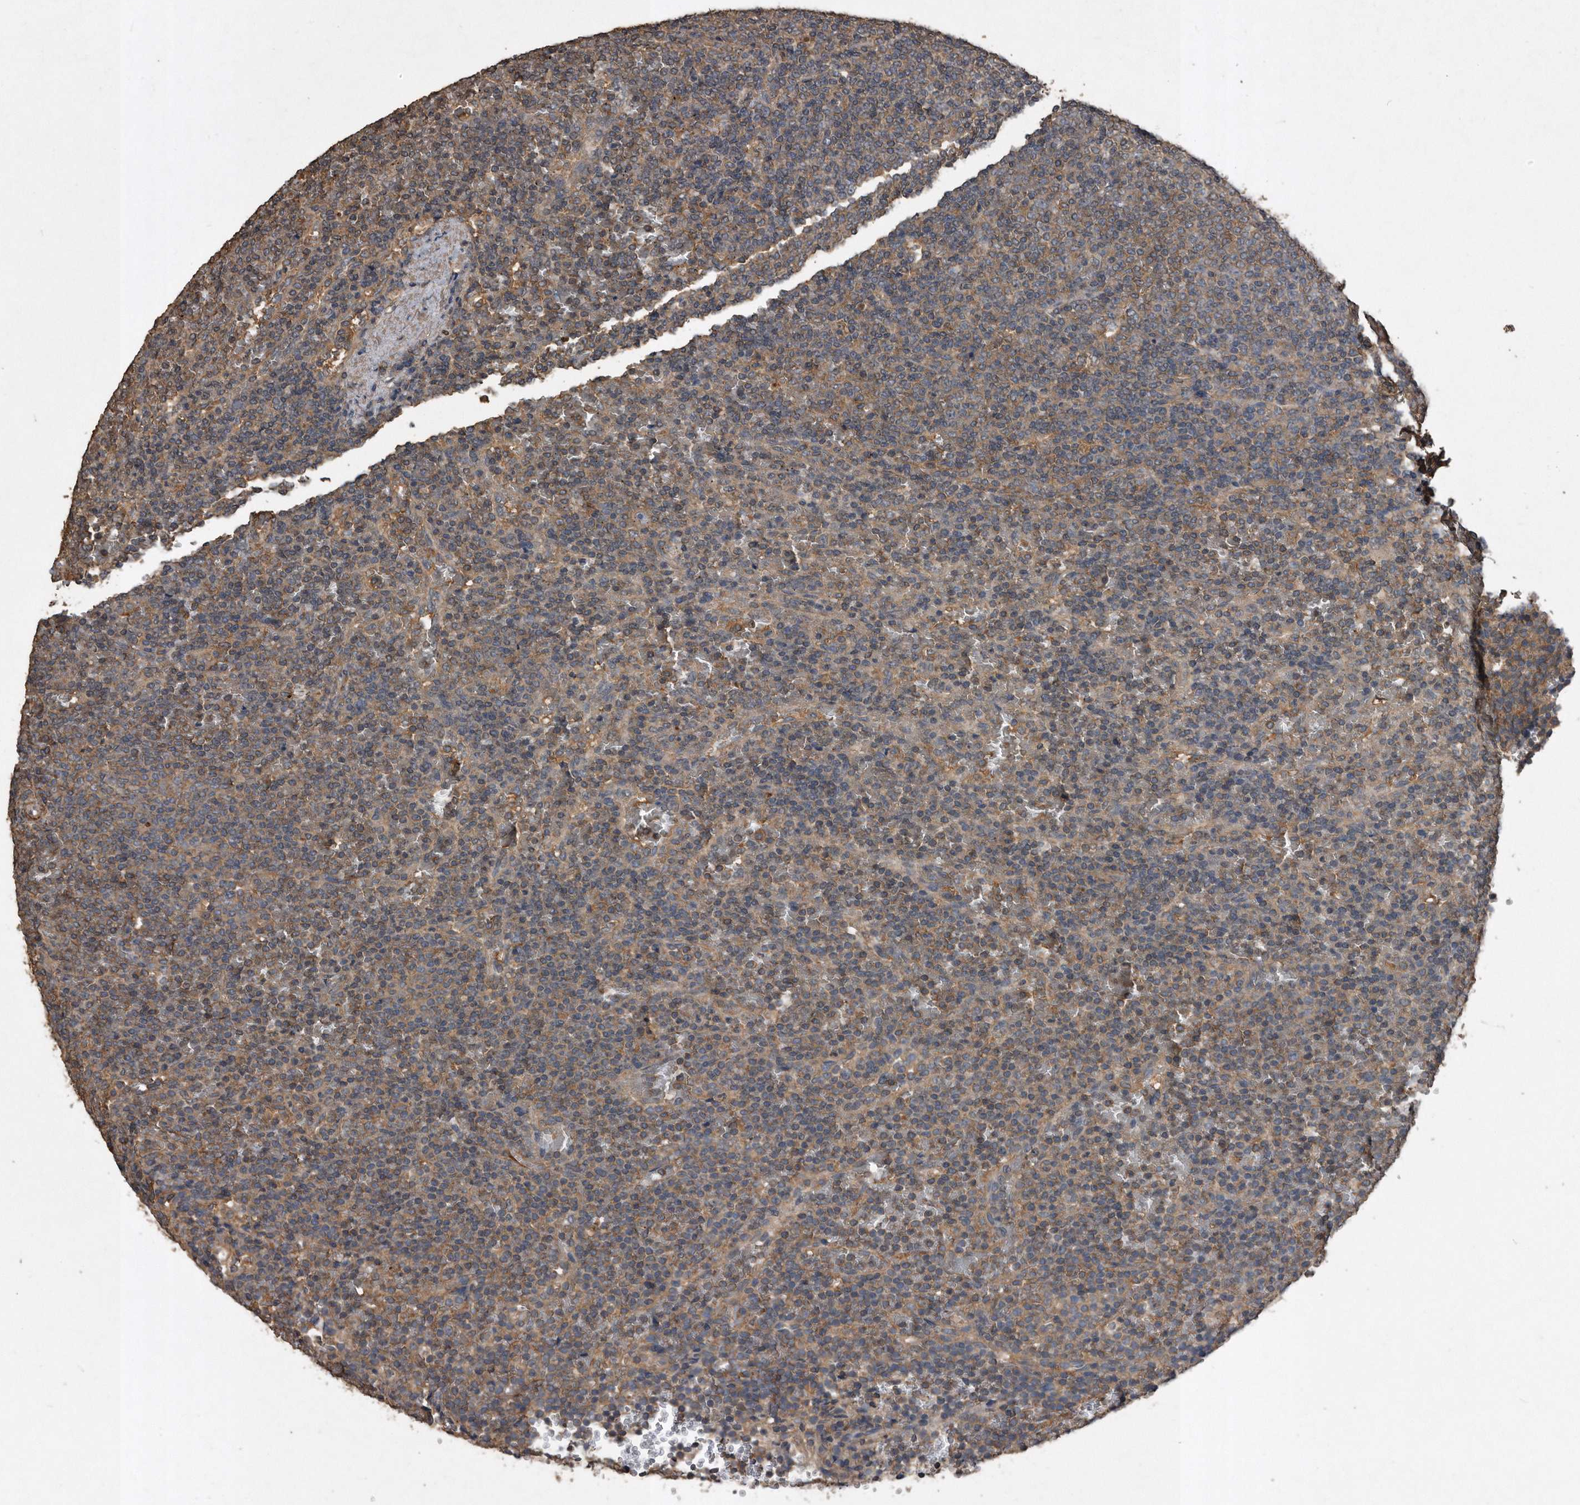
{"staining": {"intensity": "moderate", "quantity": "25%-75%", "location": "cytoplasmic/membranous"}, "tissue": "lymphoma", "cell_type": "Tumor cells", "image_type": "cancer", "snomed": [{"axis": "morphology", "description": "Malignant lymphoma, non-Hodgkin's type, Low grade"}, {"axis": "topography", "description": "Spleen"}], "caption": "Immunohistochemical staining of low-grade malignant lymphoma, non-Hodgkin's type exhibits medium levels of moderate cytoplasmic/membranous protein staining in approximately 25%-75% of tumor cells. The protein is stained brown, and the nuclei are stained in blue (DAB IHC with brightfield microscopy, high magnification).", "gene": "NRBP1", "patient": {"sex": "female", "age": 77}}